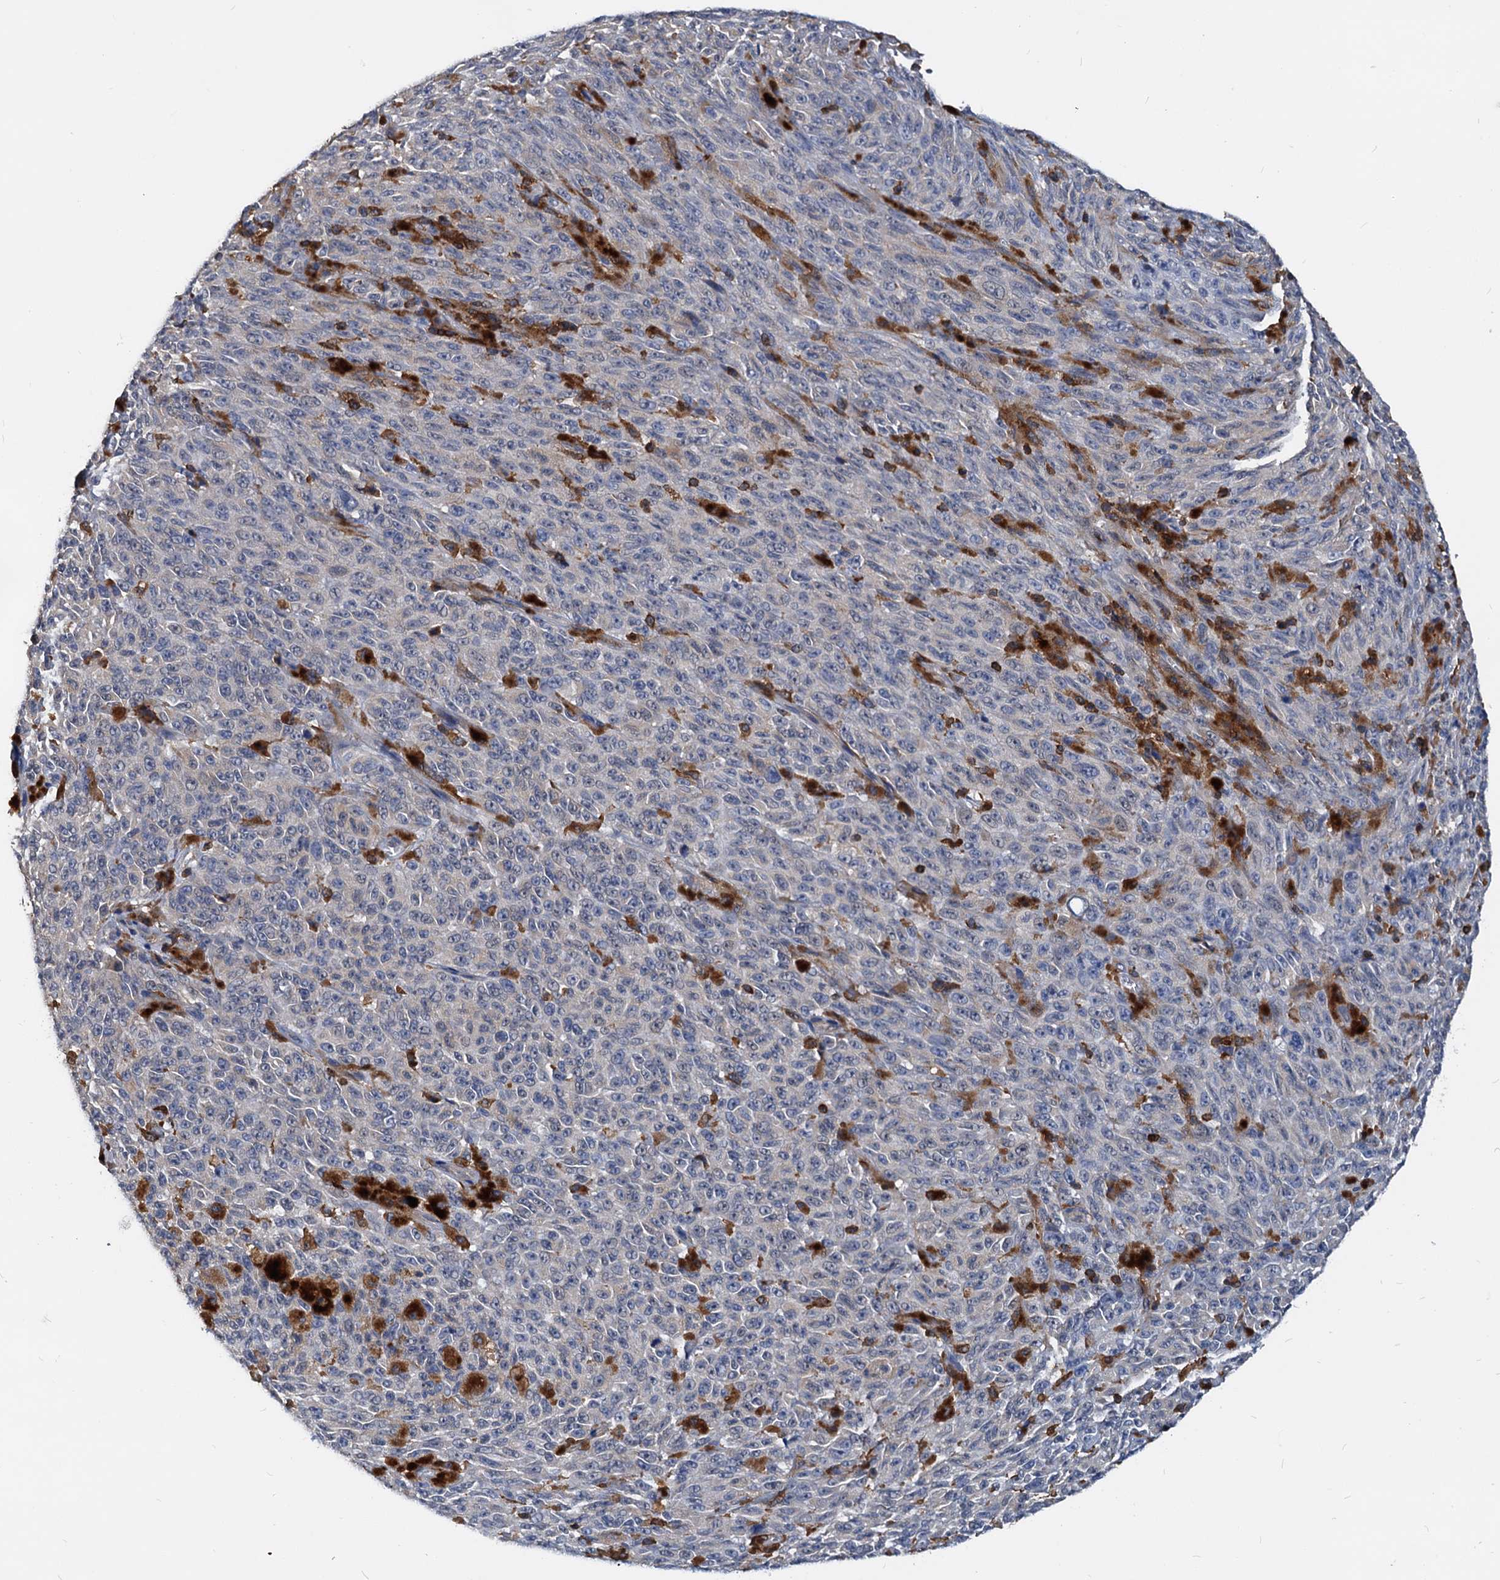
{"staining": {"intensity": "negative", "quantity": "none", "location": "none"}, "tissue": "melanoma", "cell_type": "Tumor cells", "image_type": "cancer", "snomed": [{"axis": "morphology", "description": "Malignant melanoma, NOS"}, {"axis": "topography", "description": "Skin"}], "caption": "The micrograph reveals no significant expression in tumor cells of malignant melanoma.", "gene": "LCP2", "patient": {"sex": "female", "age": 82}}